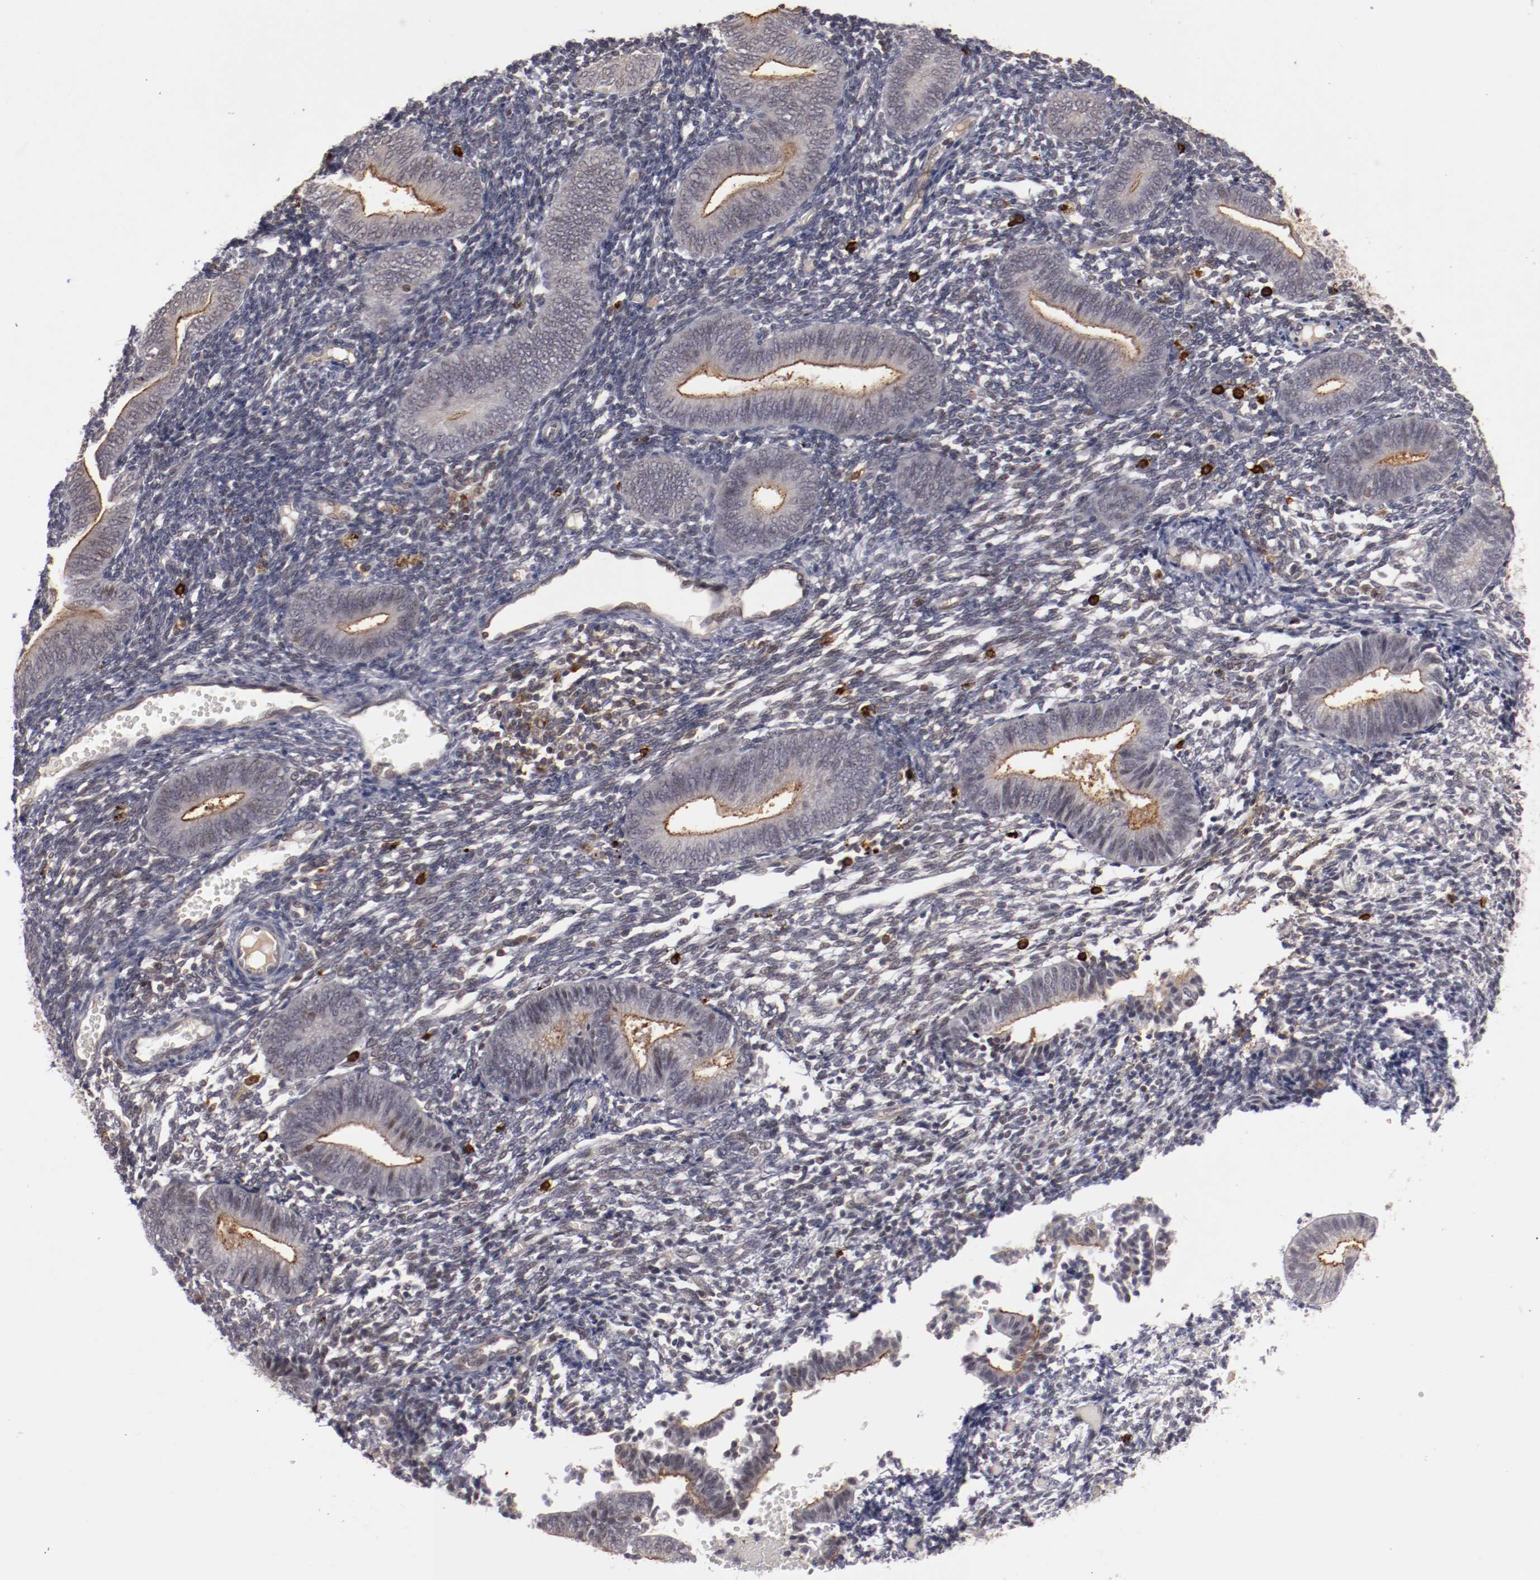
{"staining": {"intensity": "negative", "quantity": "none", "location": "none"}, "tissue": "endometrium", "cell_type": "Cells in endometrial stroma", "image_type": "normal", "snomed": [{"axis": "morphology", "description": "Normal tissue, NOS"}, {"axis": "topography", "description": "Uterus"}, {"axis": "topography", "description": "Endometrium"}], "caption": "This is a photomicrograph of immunohistochemistry staining of unremarkable endometrium, which shows no positivity in cells in endometrial stroma.", "gene": "STX3", "patient": {"sex": "female", "age": 33}}